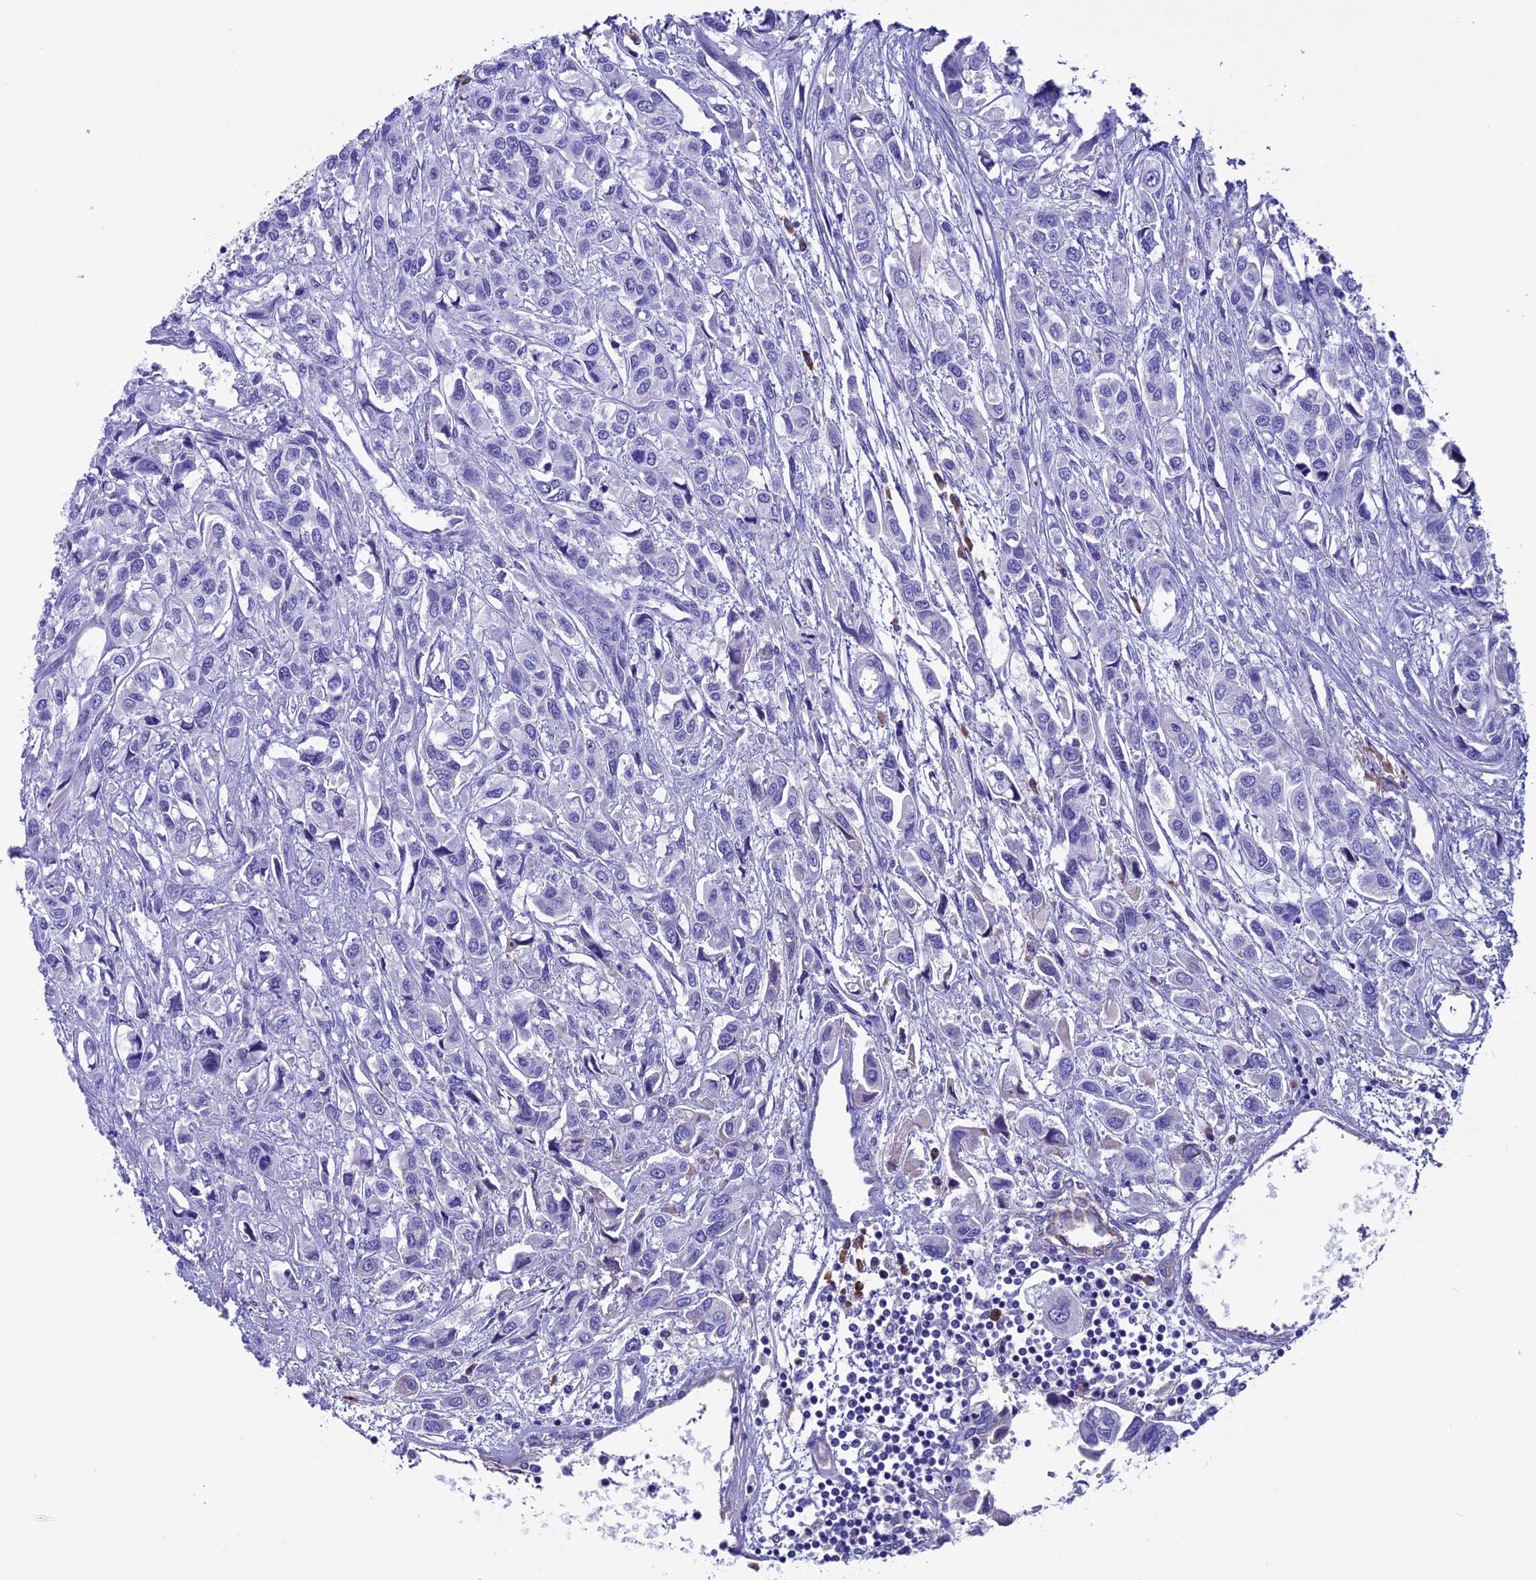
{"staining": {"intensity": "negative", "quantity": "none", "location": "none"}, "tissue": "urothelial cancer", "cell_type": "Tumor cells", "image_type": "cancer", "snomed": [{"axis": "morphology", "description": "Urothelial carcinoma, High grade"}, {"axis": "topography", "description": "Urinary bladder"}], "caption": "A photomicrograph of human urothelial carcinoma (high-grade) is negative for staining in tumor cells.", "gene": "IGSF6", "patient": {"sex": "male", "age": 67}}